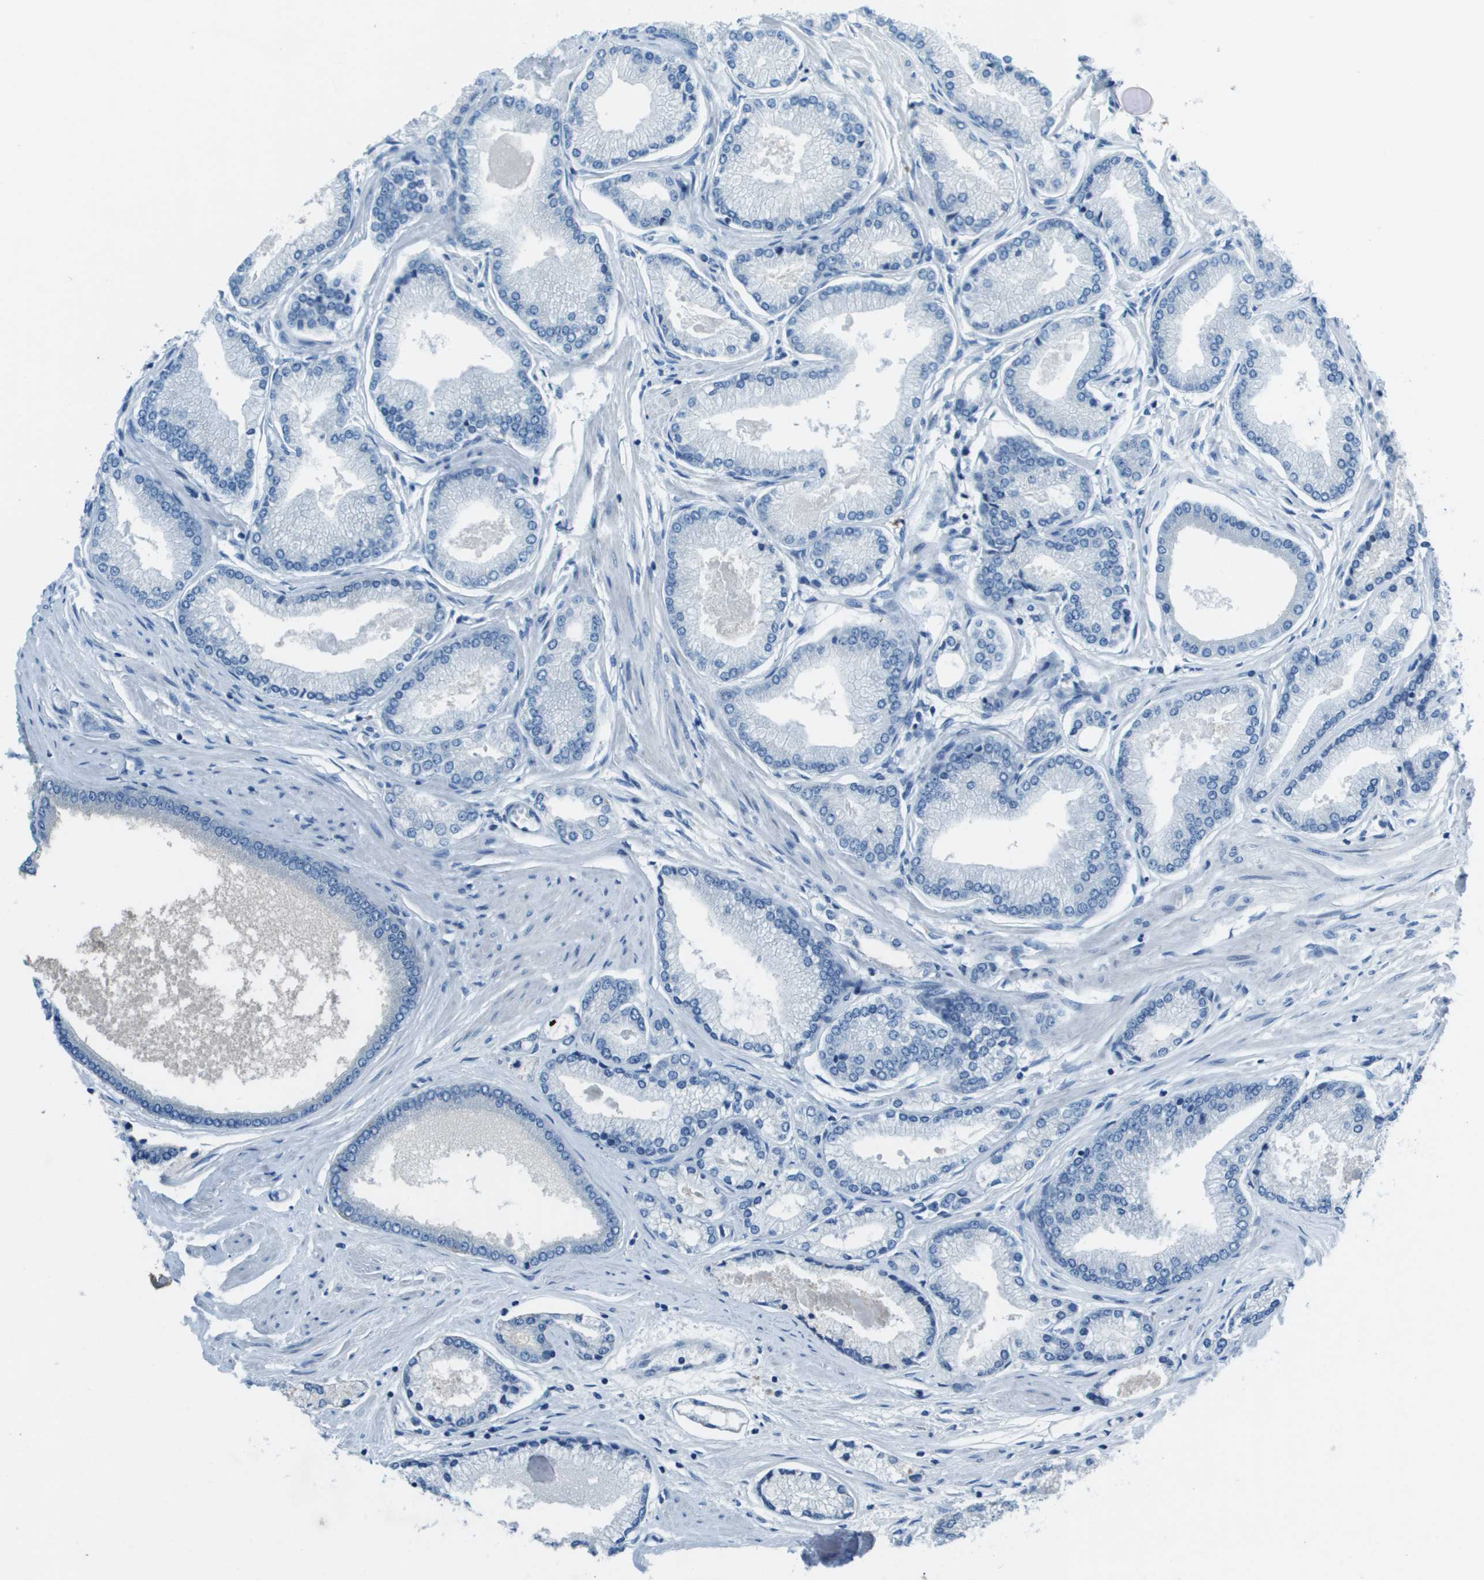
{"staining": {"intensity": "negative", "quantity": "none", "location": "none"}, "tissue": "prostate cancer", "cell_type": "Tumor cells", "image_type": "cancer", "snomed": [{"axis": "morphology", "description": "Adenocarcinoma, High grade"}, {"axis": "topography", "description": "Prostate"}], "caption": "A histopathology image of human prostate cancer is negative for staining in tumor cells.", "gene": "SDC1", "patient": {"sex": "male", "age": 61}}